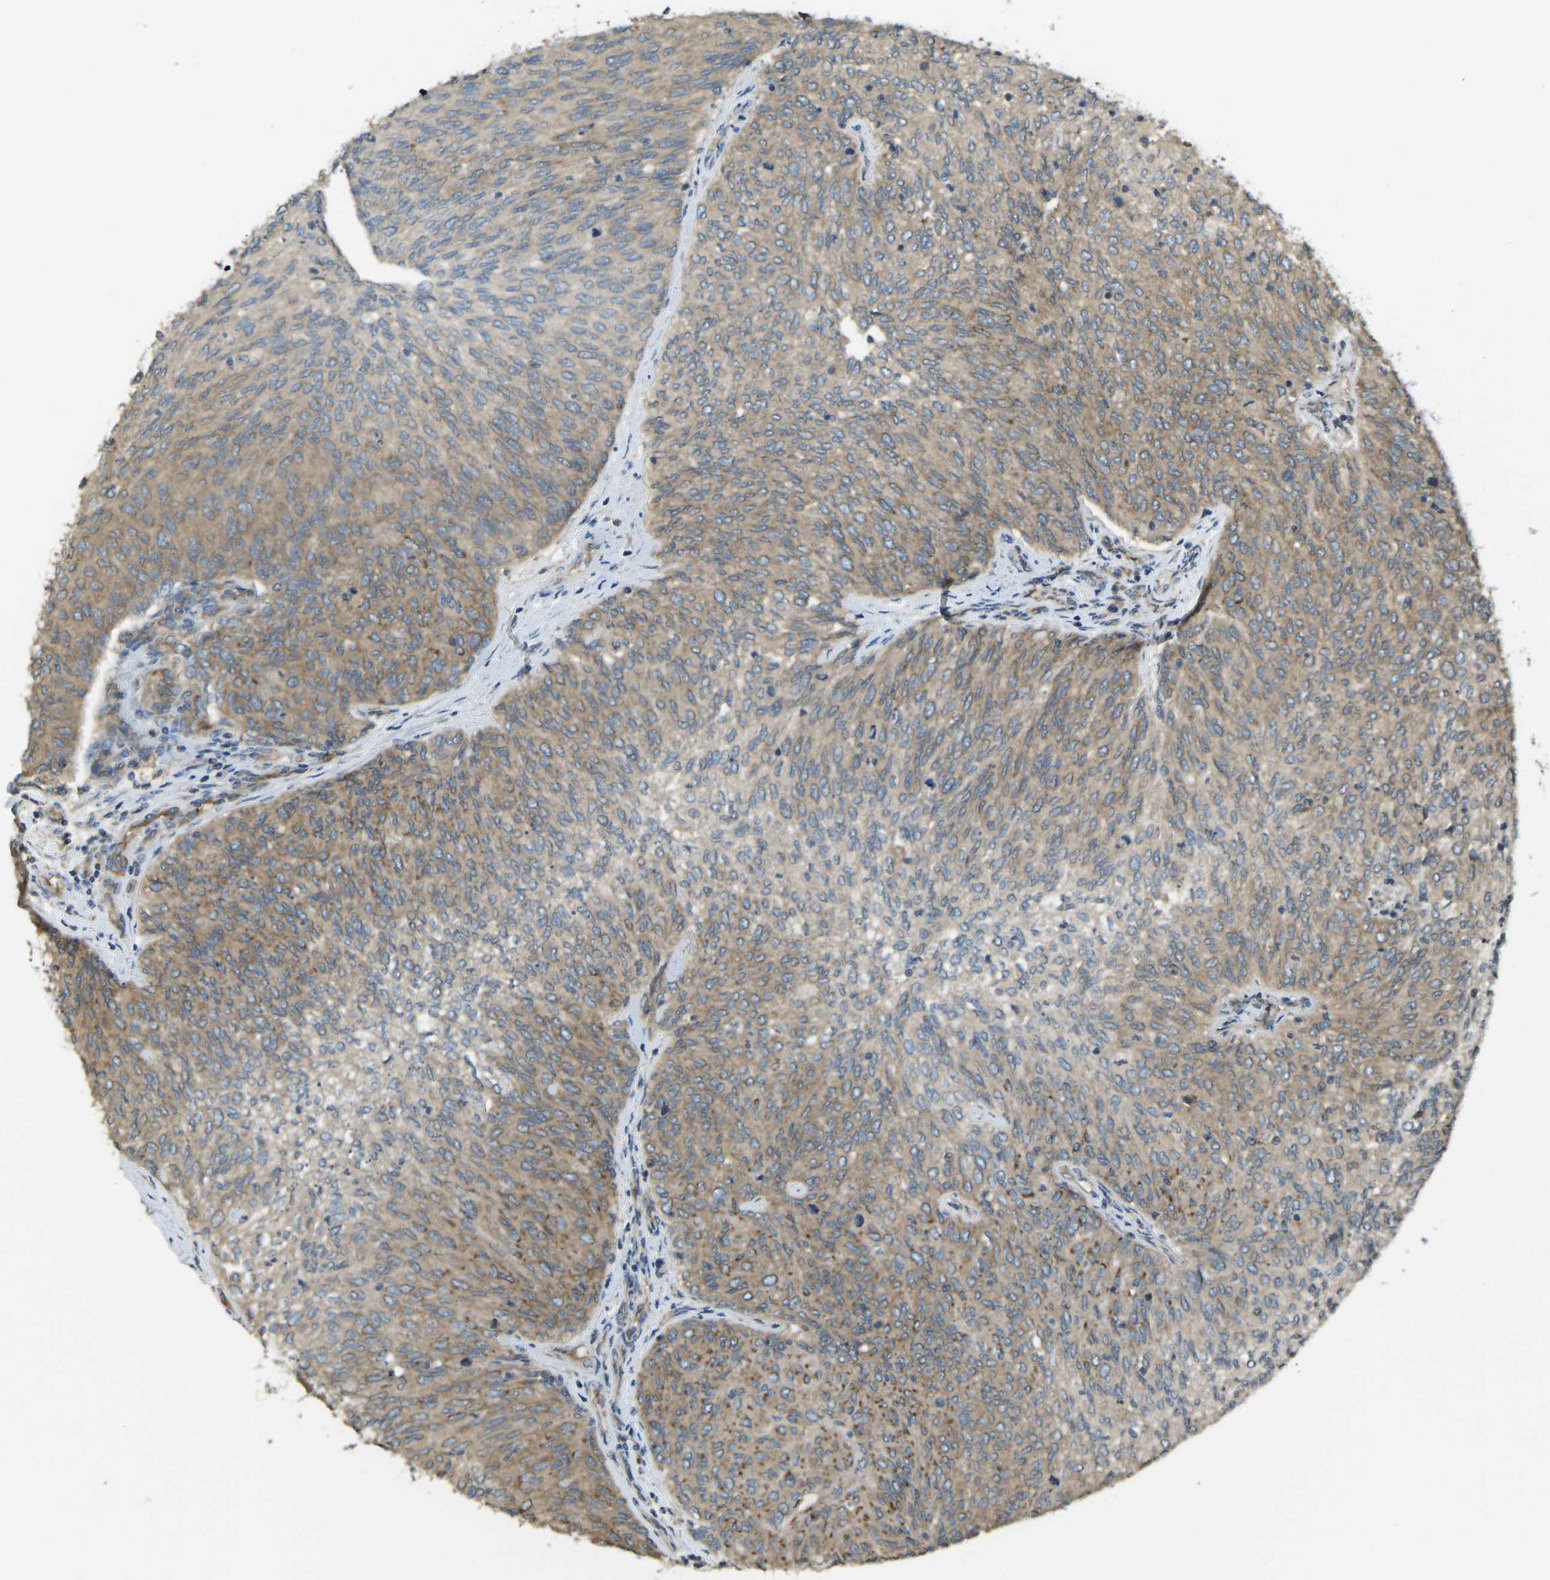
{"staining": {"intensity": "moderate", "quantity": ">75%", "location": "cytoplasmic/membranous"}, "tissue": "urothelial cancer", "cell_type": "Tumor cells", "image_type": "cancer", "snomed": [{"axis": "morphology", "description": "Urothelial carcinoma, Low grade"}, {"axis": "topography", "description": "Urinary bladder"}], "caption": "Urothelial cancer stained with a protein marker shows moderate staining in tumor cells.", "gene": "AIMP1", "patient": {"sex": "female", "age": 79}}